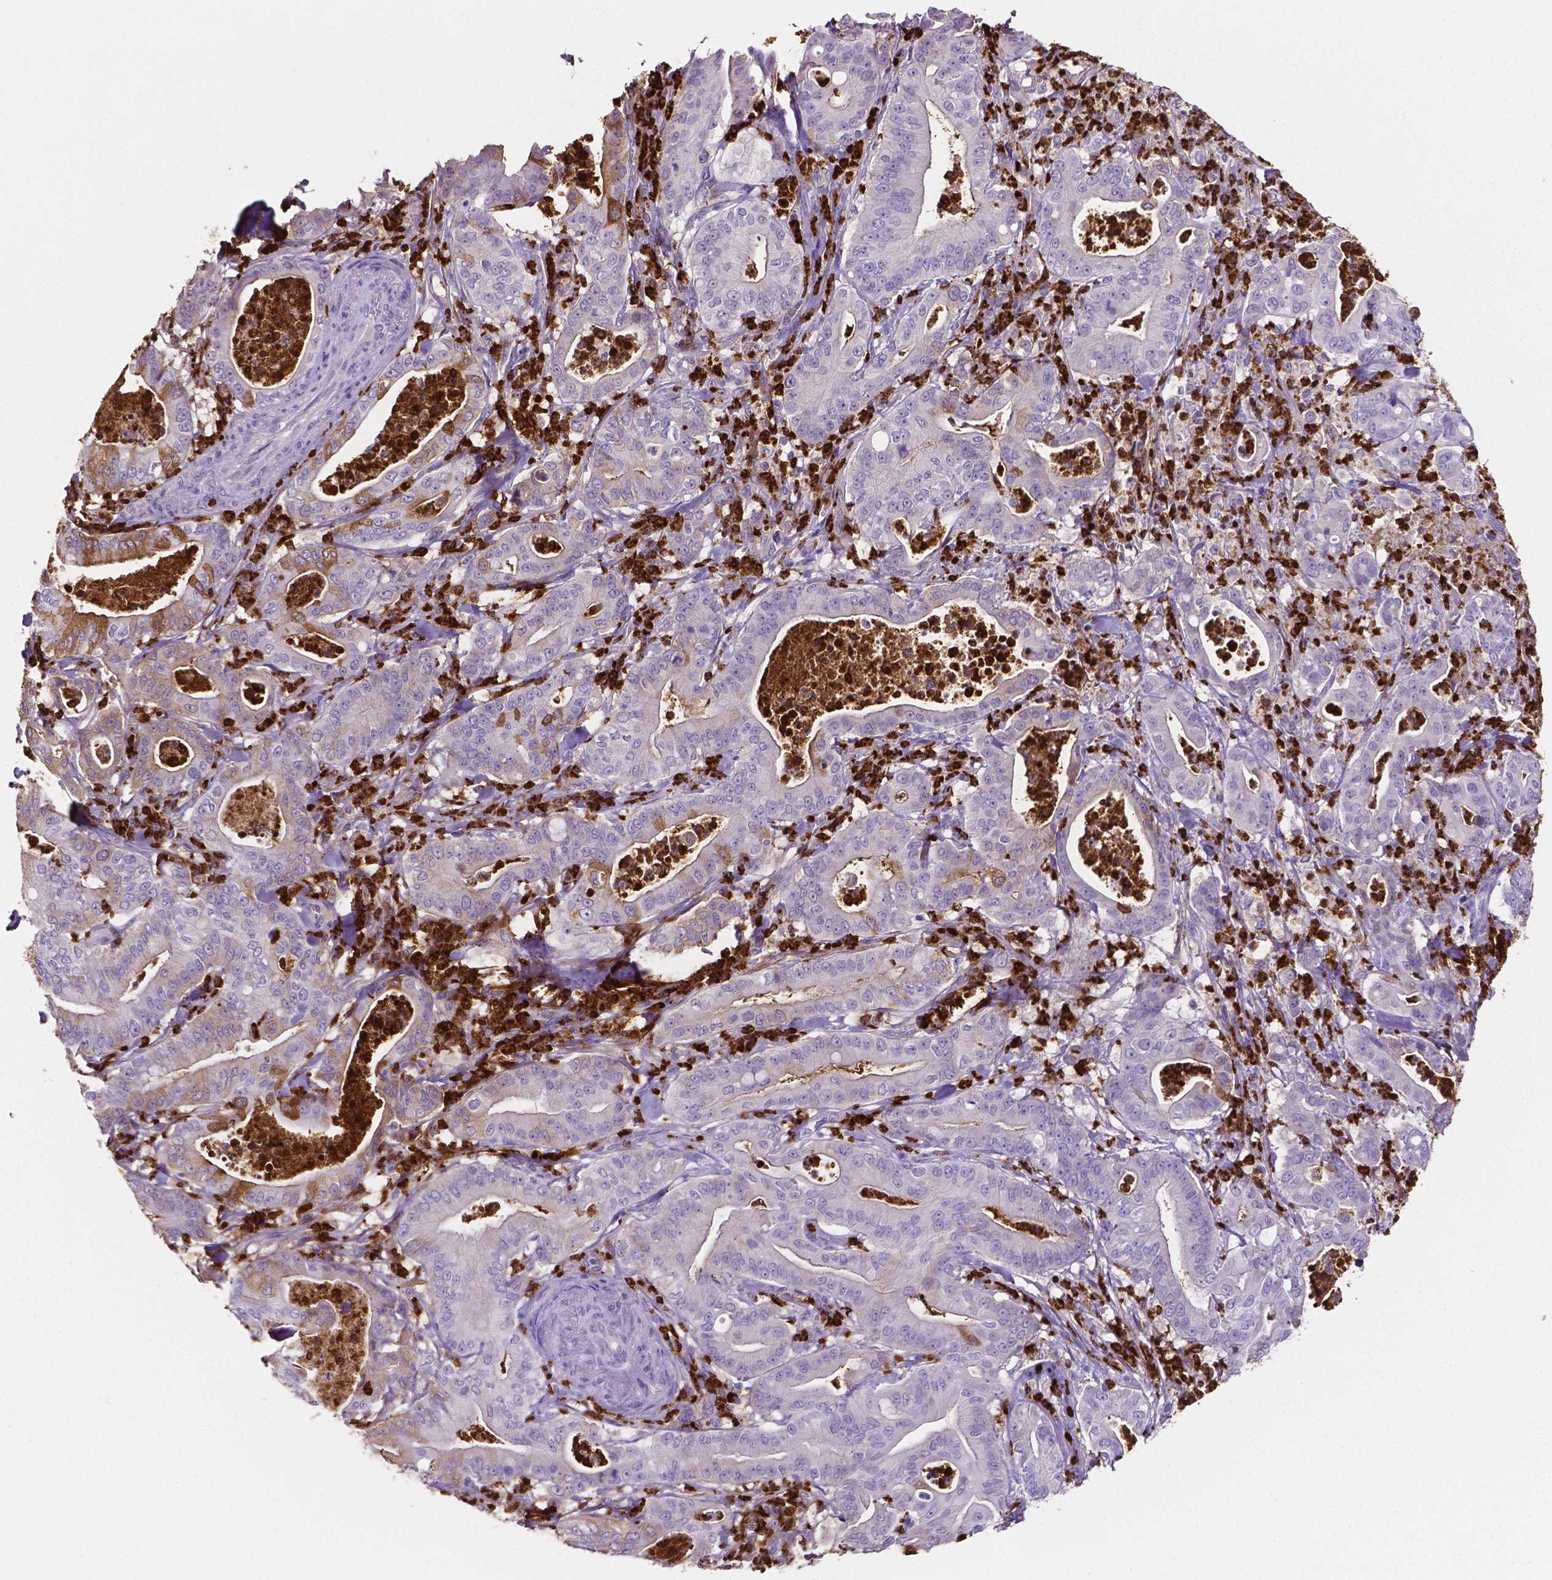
{"staining": {"intensity": "moderate", "quantity": "<25%", "location": "cytoplasmic/membranous"}, "tissue": "pancreatic cancer", "cell_type": "Tumor cells", "image_type": "cancer", "snomed": [{"axis": "morphology", "description": "Adenocarcinoma, NOS"}, {"axis": "topography", "description": "Pancreas"}], "caption": "Immunohistochemistry (IHC) image of human pancreatic adenocarcinoma stained for a protein (brown), which reveals low levels of moderate cytoplasmic/membranous expression in about <25% of tumor cells.", "gene": "MMP9", "patient": {"sex": "male", "age": 71}}